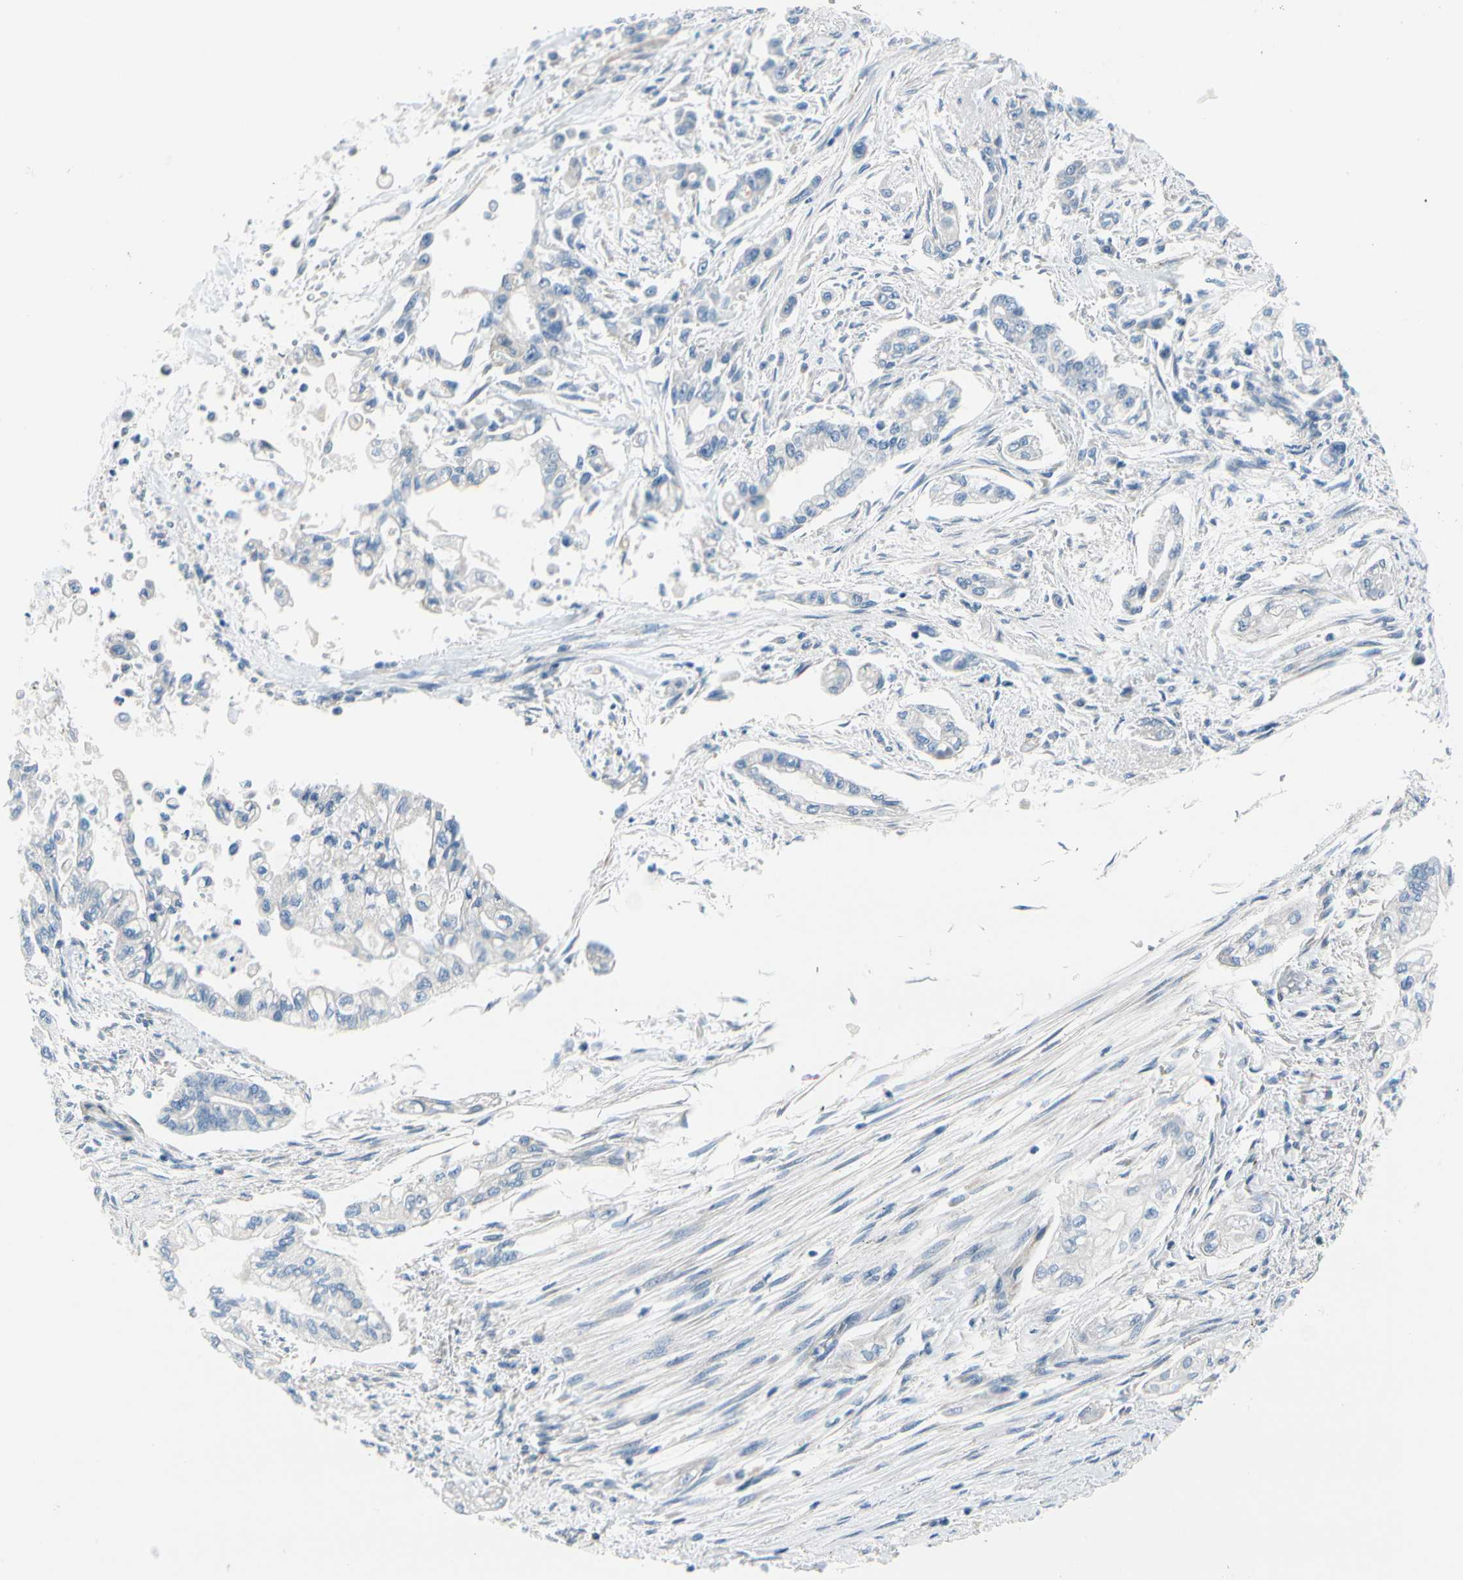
{"staining": {"intensity": "negative", "quantity": "none", "location": "none"}, "tissue": "pancreatic cancer", "cell_type": "Tumor cells", "image_type": "cancer", "snomed": [{"axis": "morphology", "description": "Normal tissue, NOS"}, {"axis": "topography", "description": "Pancreas"}], "caption": "This photomicrograph is of pancreatic cancer stained with IHC to label a protein in brown with the nuclei are counter-stained blue. There is no positivity in tumor cells.", "gene": "FCER2", "patient": {"sex": "male", "age": 42}}